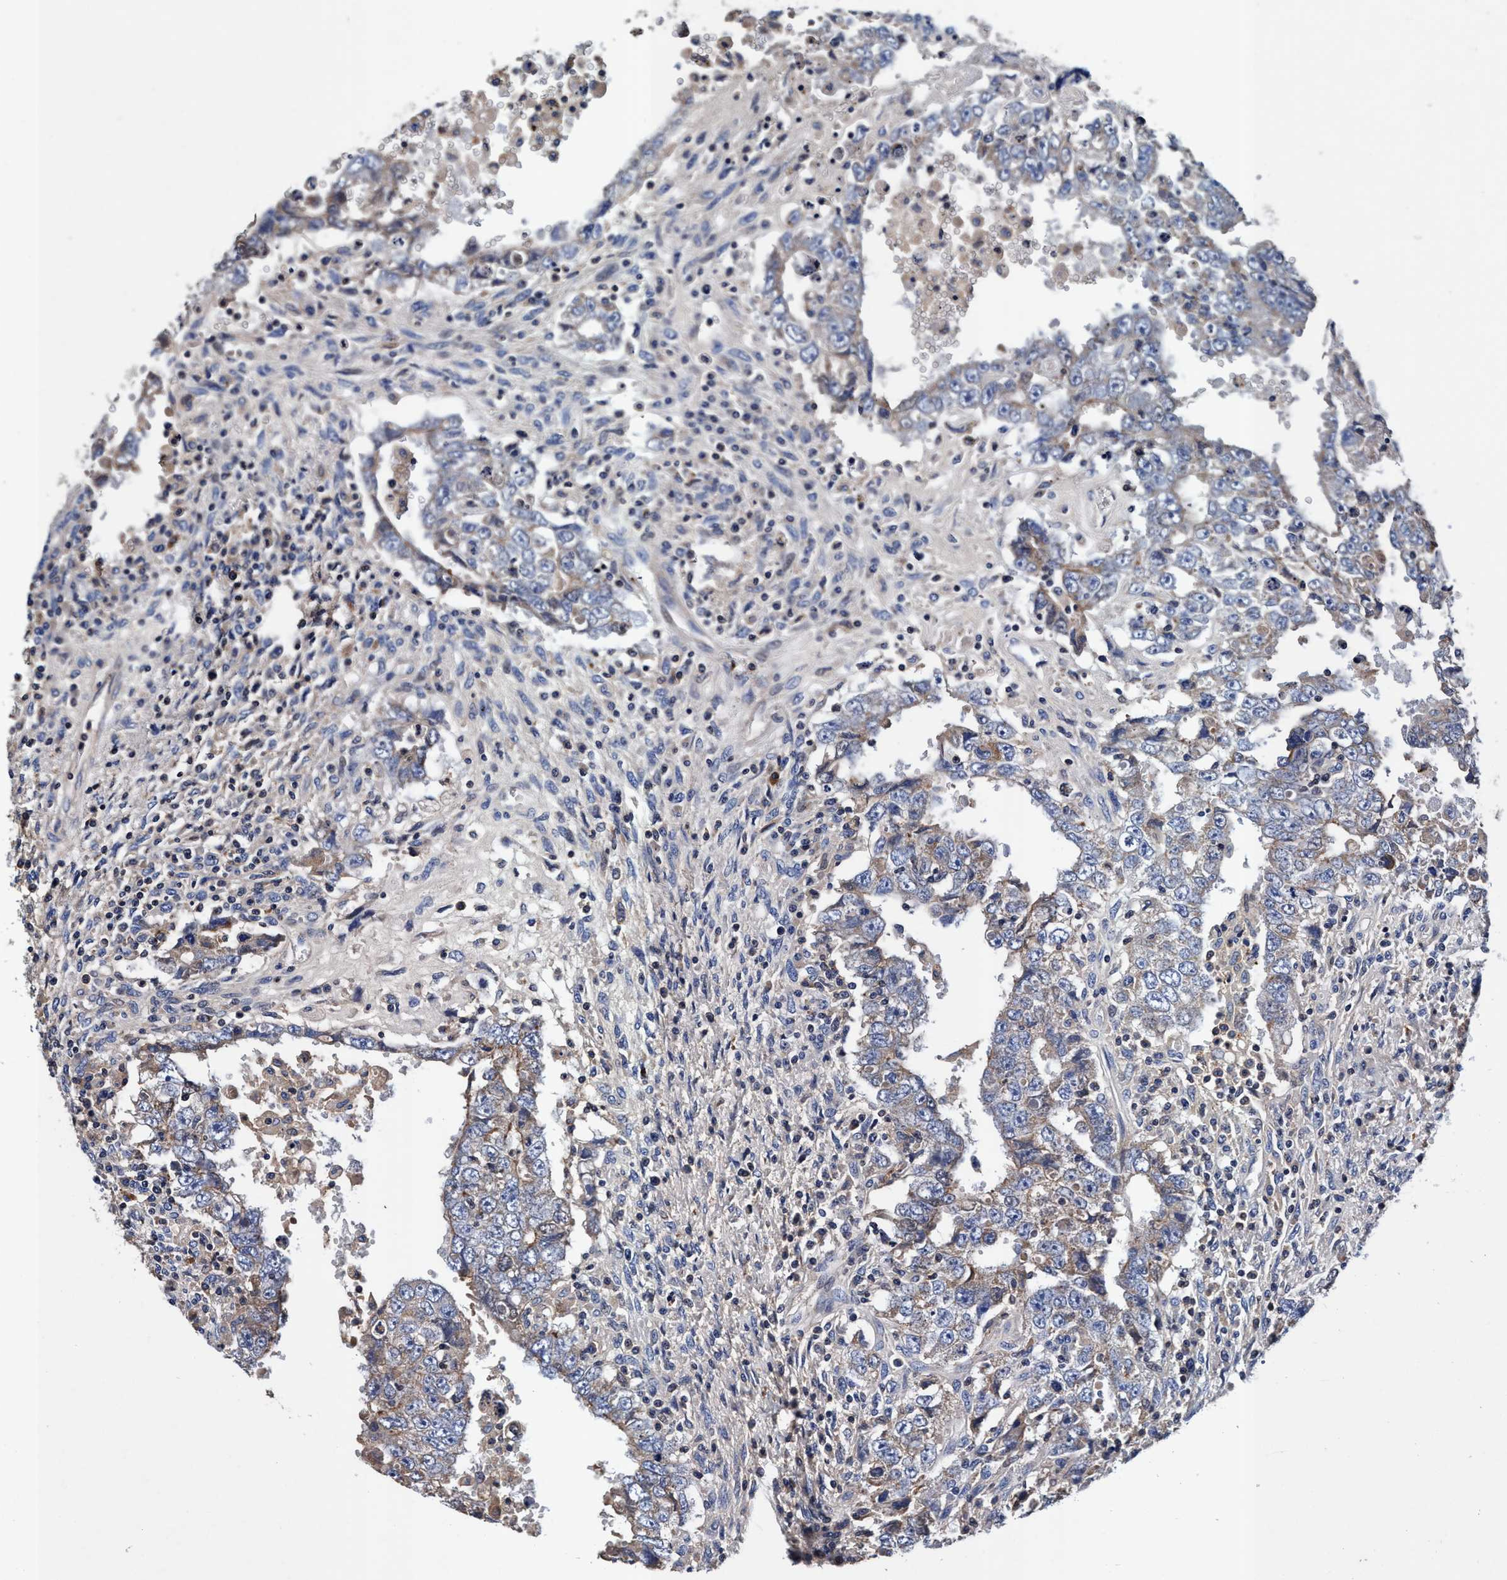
{"staining": {"intensity": "weak", "quantity": "25%-75%", "location": "cytoplasmic/membranous"}, "tissue": "testis cancer", "cell_type": "Tumor cells", "image_type": "cancer", "snomed": [{"axis": "morphology", "description": "Carcinoma, Embryonal, NOS"}, {"axis": "topography", "description": "Testis"}], "caption": "Immunohistochemical staining of human testis embryonal carcinoma exhibits weak cytoplasmic/membranous protein staining in approximately 25%-75% of tumor cells.", "gene": "RNF208", "patient": {"sex": "male", "age": 26}}